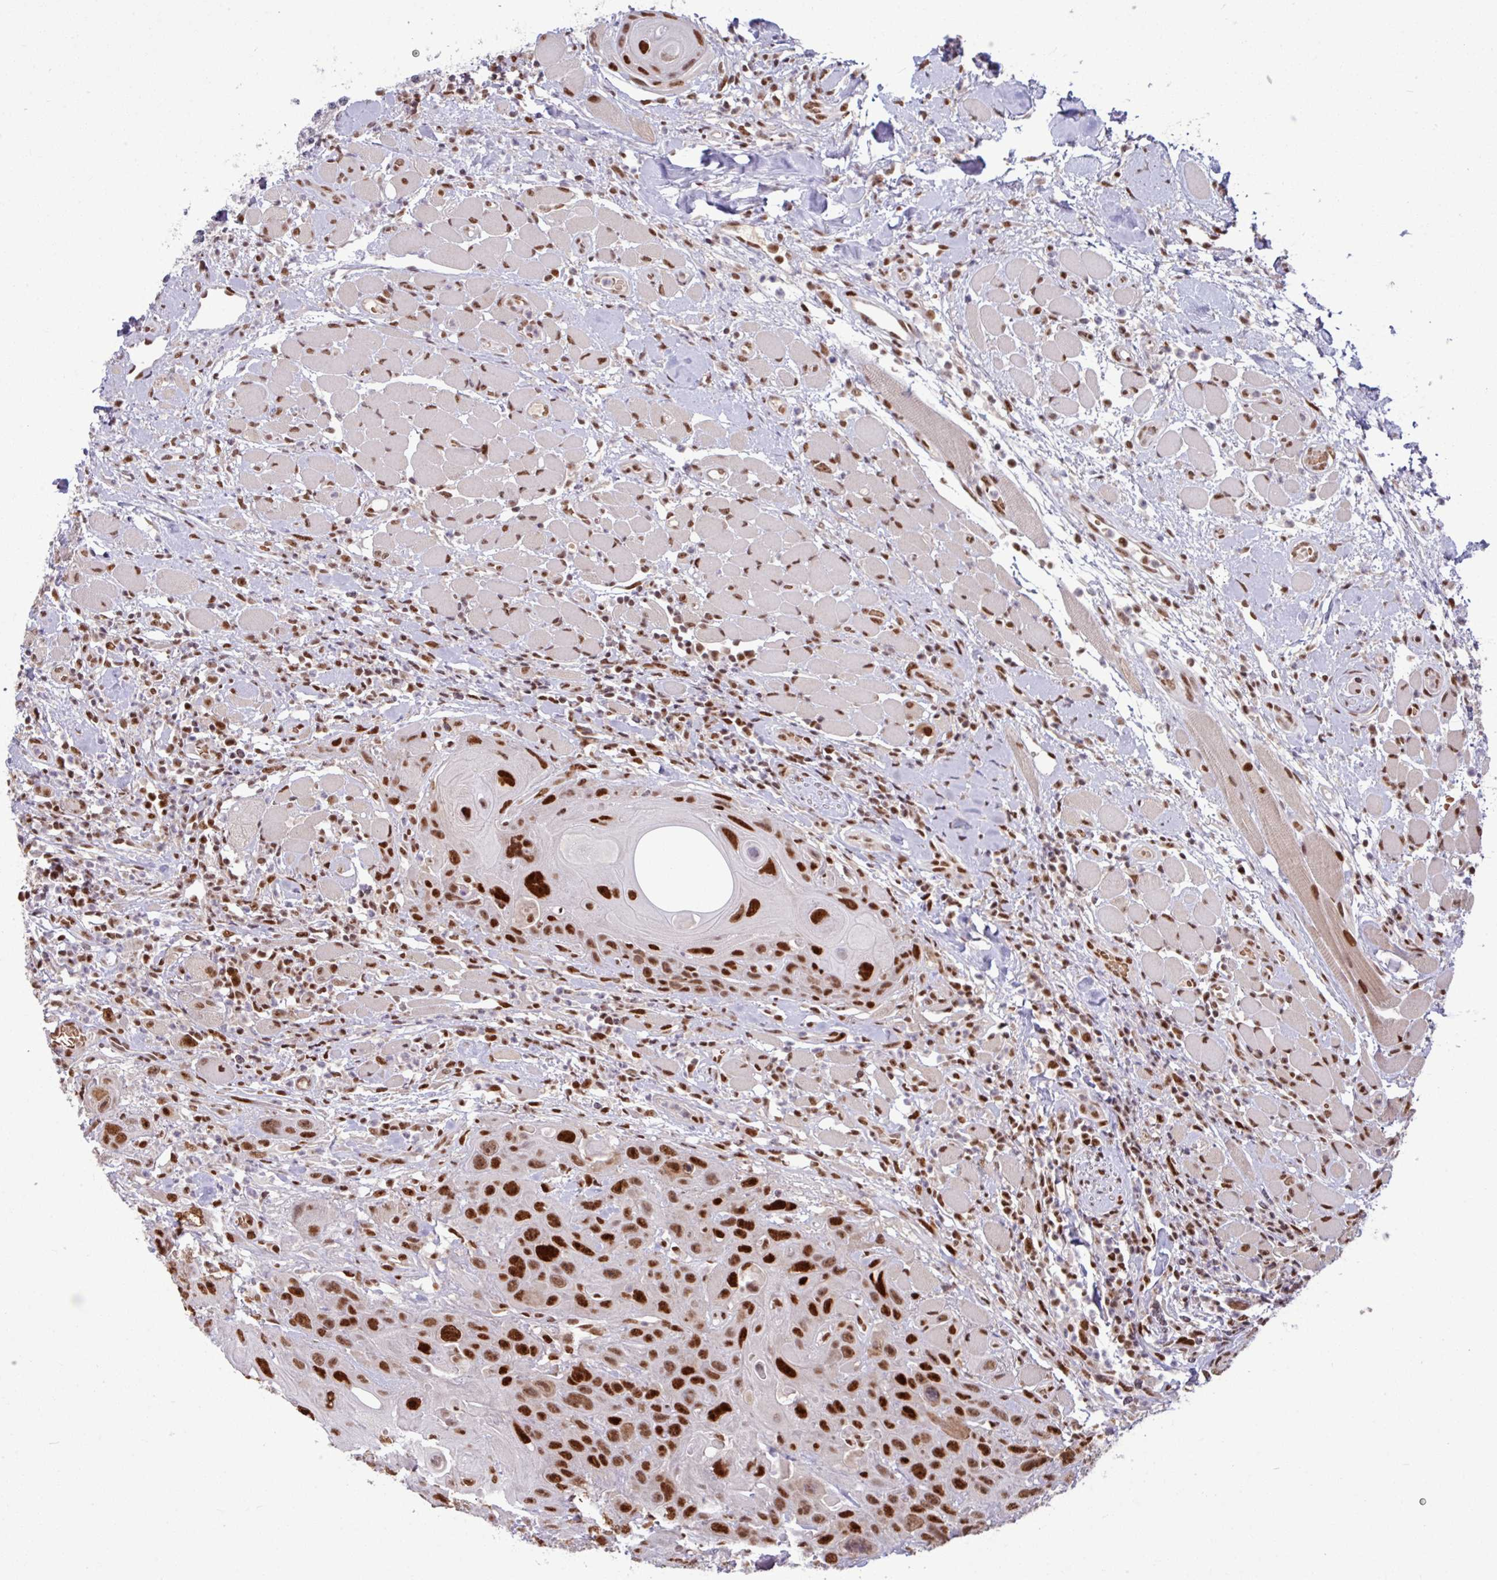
{"staining": {"intensity": "strong", "quantity": ">75%", "location": "nuclear"}, "tissue": "head and neck cancer", "cell_type": "Tumor cells", "image_type": "cancer", "snomed": [{"axis": "morphology", "description": "Squamous cell carcinoma, NOS"}, {"axis": "topography", "description": "Head-Neck"}], "caption": "Squamous cell carcinoma (head and neck) tissue demonstrates strong nuclear positivity in about >75% of tumor cells, visualized by immunohistochemistry. Nuclei are stained in blue.", "gene": "TDG", "patient": {"sex": "female", "age": 59}}